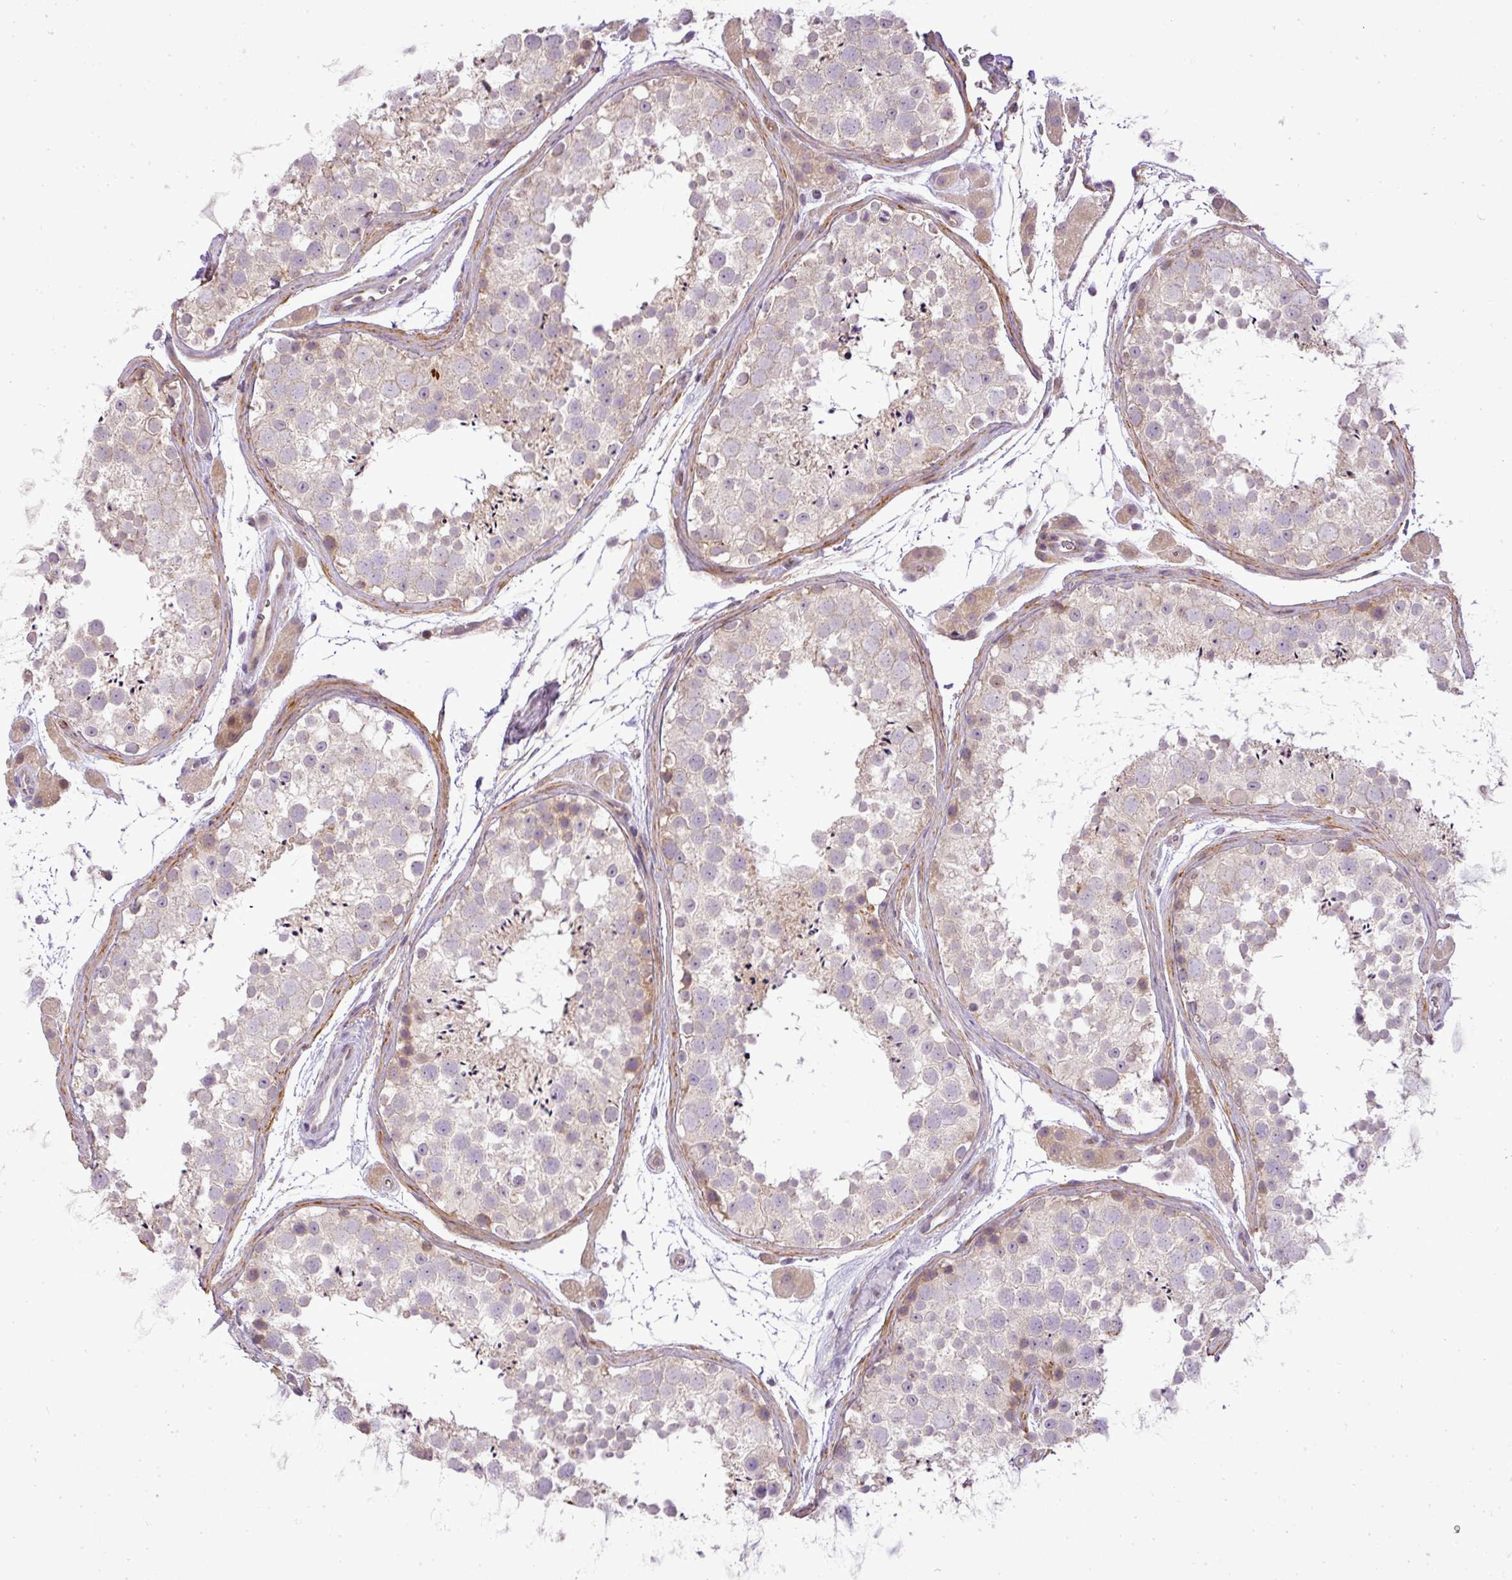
{"staining": {"intensity": "moderate", "quantity": "<25%", "location": "cytoplasmic/membranous"}, "tissue": "testis", "cell_type": "Cells in seminiferous ducts", "image_type": "normal", "snomed": [{"axis": "morphology", "description": "Normal tissue, NOS"}, {"axis": "topography", "description": "Testis"}], "caption": "Protein expression analysis of benign testis exhibits moderate cytoplasmic/membranous positivity in approximately <25% of cells in seminiferous ducts. (DAB IHC with brightfield microscopy, high magnification).", "gene": "ZDHHC1", "patient": {"sex": "male", "age": 41}}